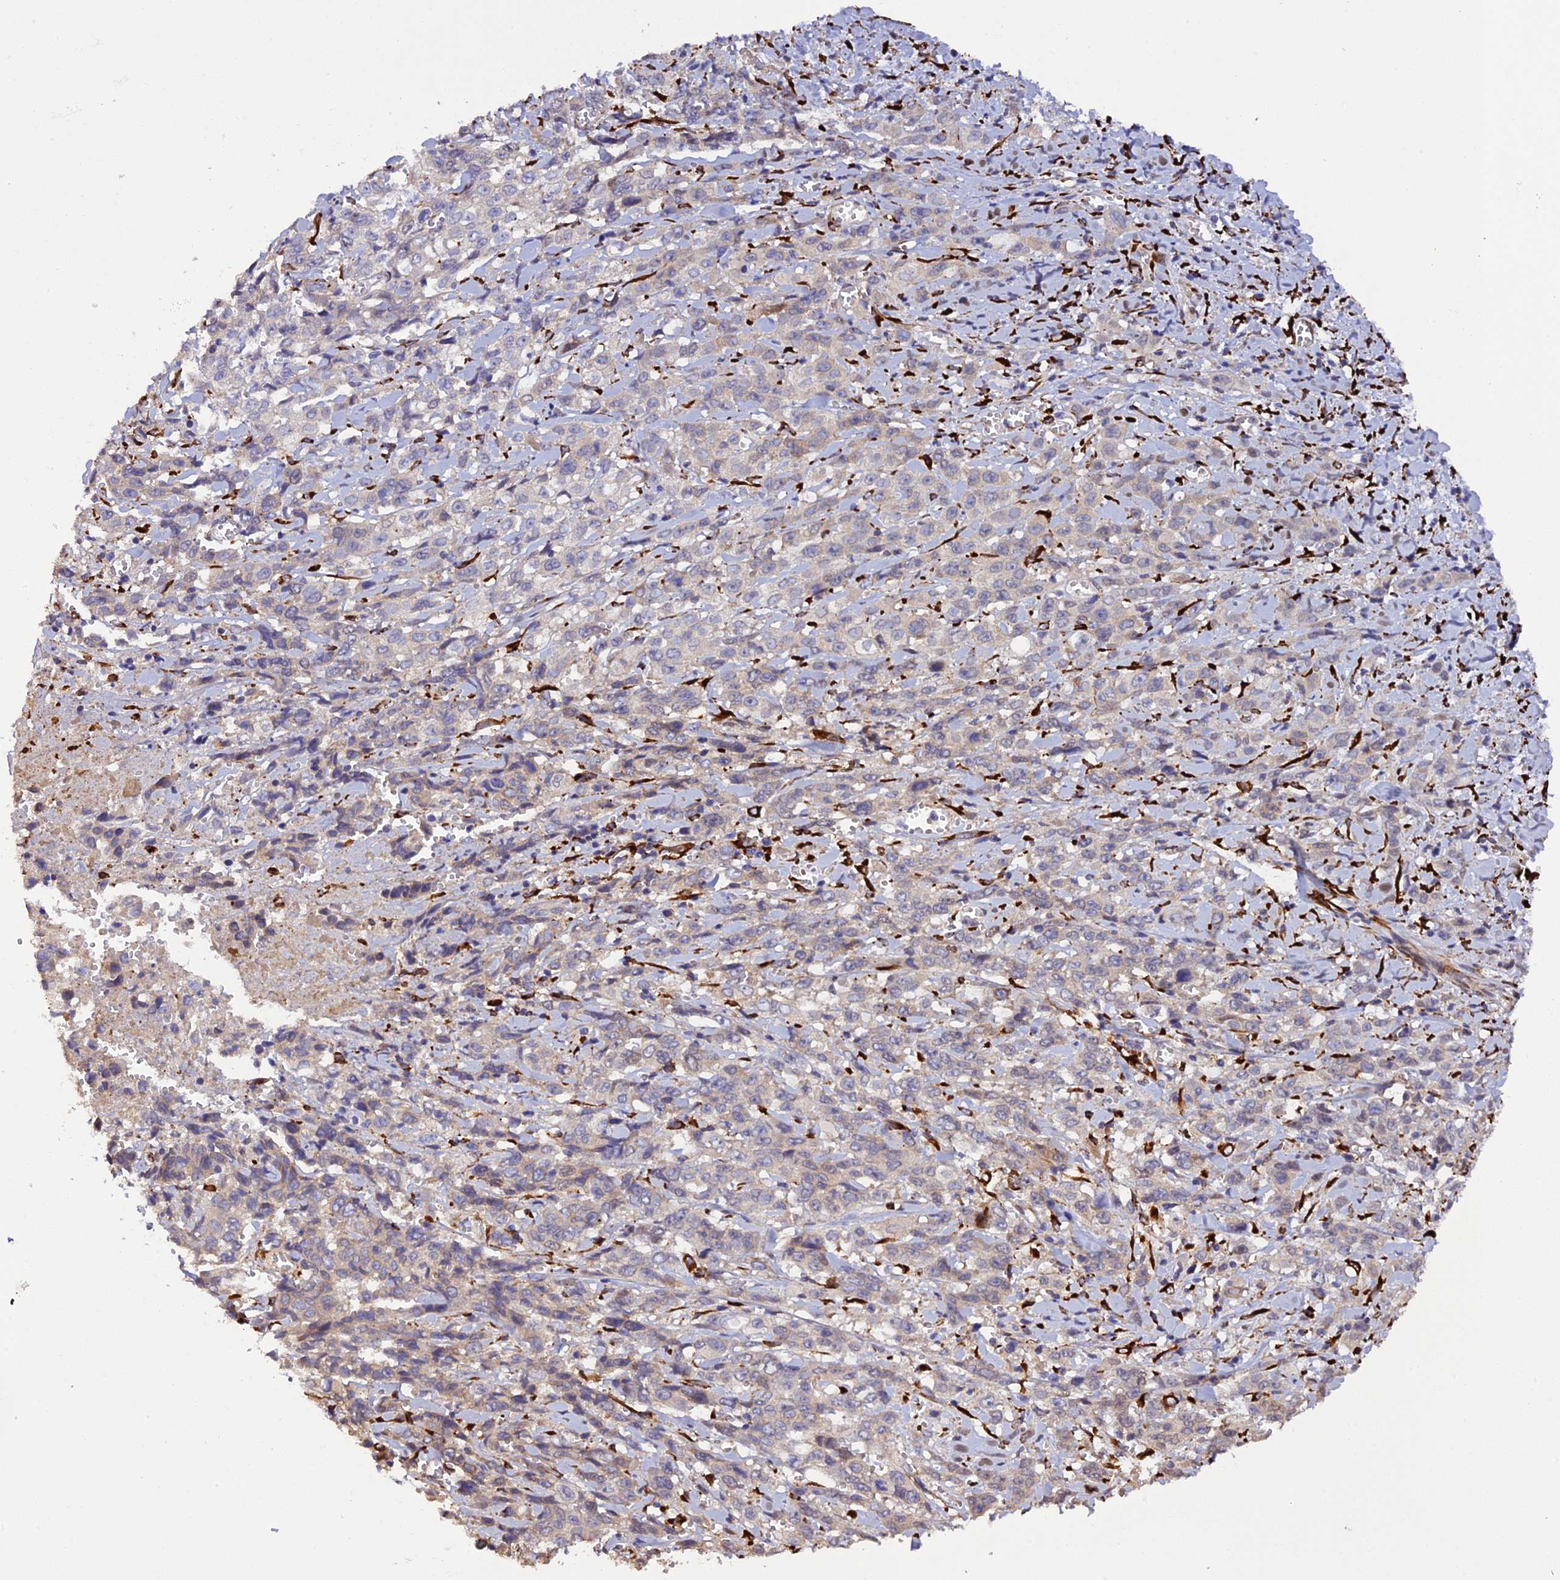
{"staining": {"intensity": "negative", "quantity": "none", "location": "none"}, "tissue": "stomach cancer", "cell_type": "Tumor cells", "image_type": "cancer", "snomed": [{"axis": "morphology", "description": "Adenocarcinoma, NOS"}, {"axis": "topography", "description": "Stomach, upper"}], "caption": "IHC photomicrograph of stomach cancer (adenocarcinoma) stained for a protein (brown), which shows no expression in tumor cells.", "gene": "P3H3", "patient": {"sex": "male", "age": 62}}